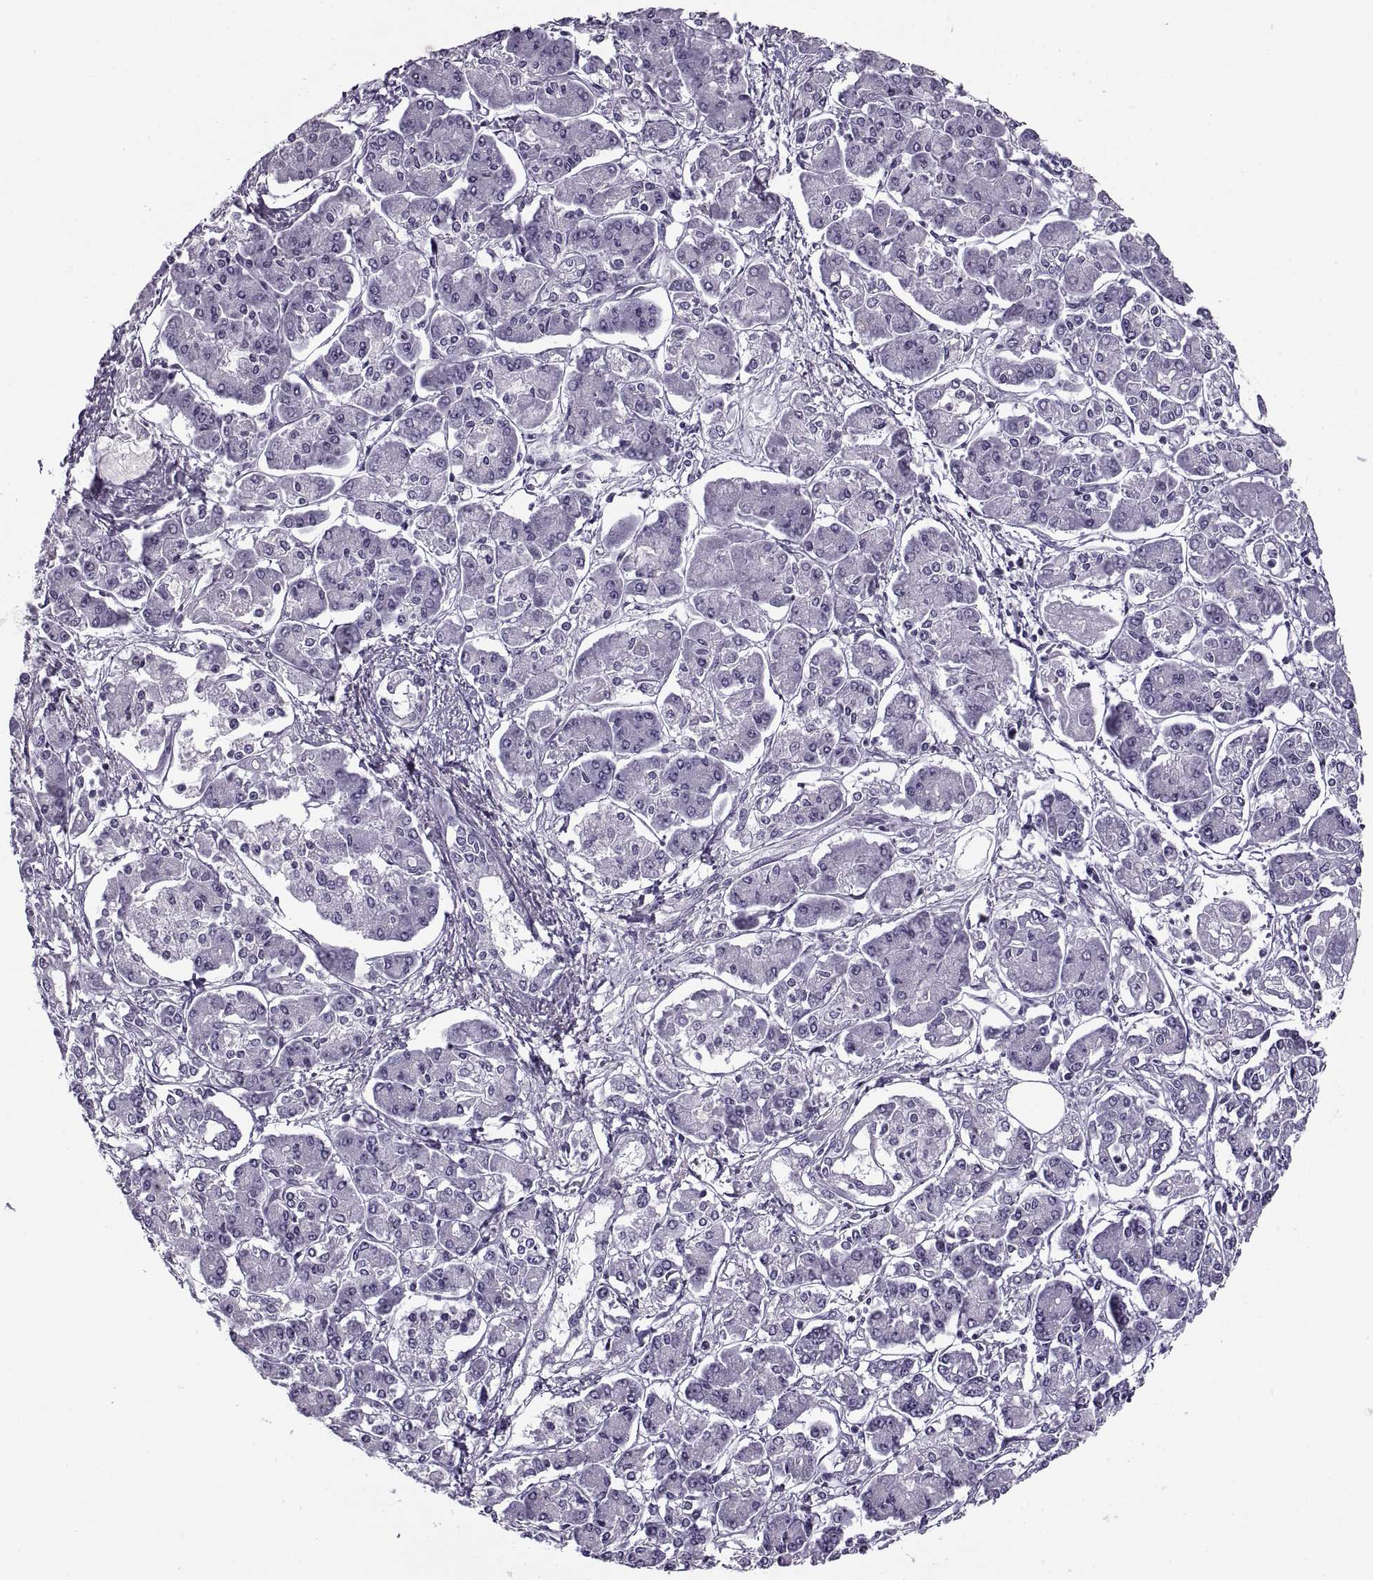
{"staining": {"intensity": "negative", "quantity": "none", "location": "none"}, "tissue": "pancreatic cancer", "cell_type": "Tumor cells", "image_type": "cancer", "snomed": [{"axis": "morphology", "description": "Adenocarcinoma, NOS"}, {"axis": "topography", "description": "Pancreas"}], "caption": "High magnification brightfield microscopy of pancreatic cancer stained with DAB (3,3'-diaminobenzidine) (brown) and counterstained with hematoxylin (blue): tumor cells show no significant positivity.", "gene": "RLBP1", "patient": {"sex": "male", "age": 85}}